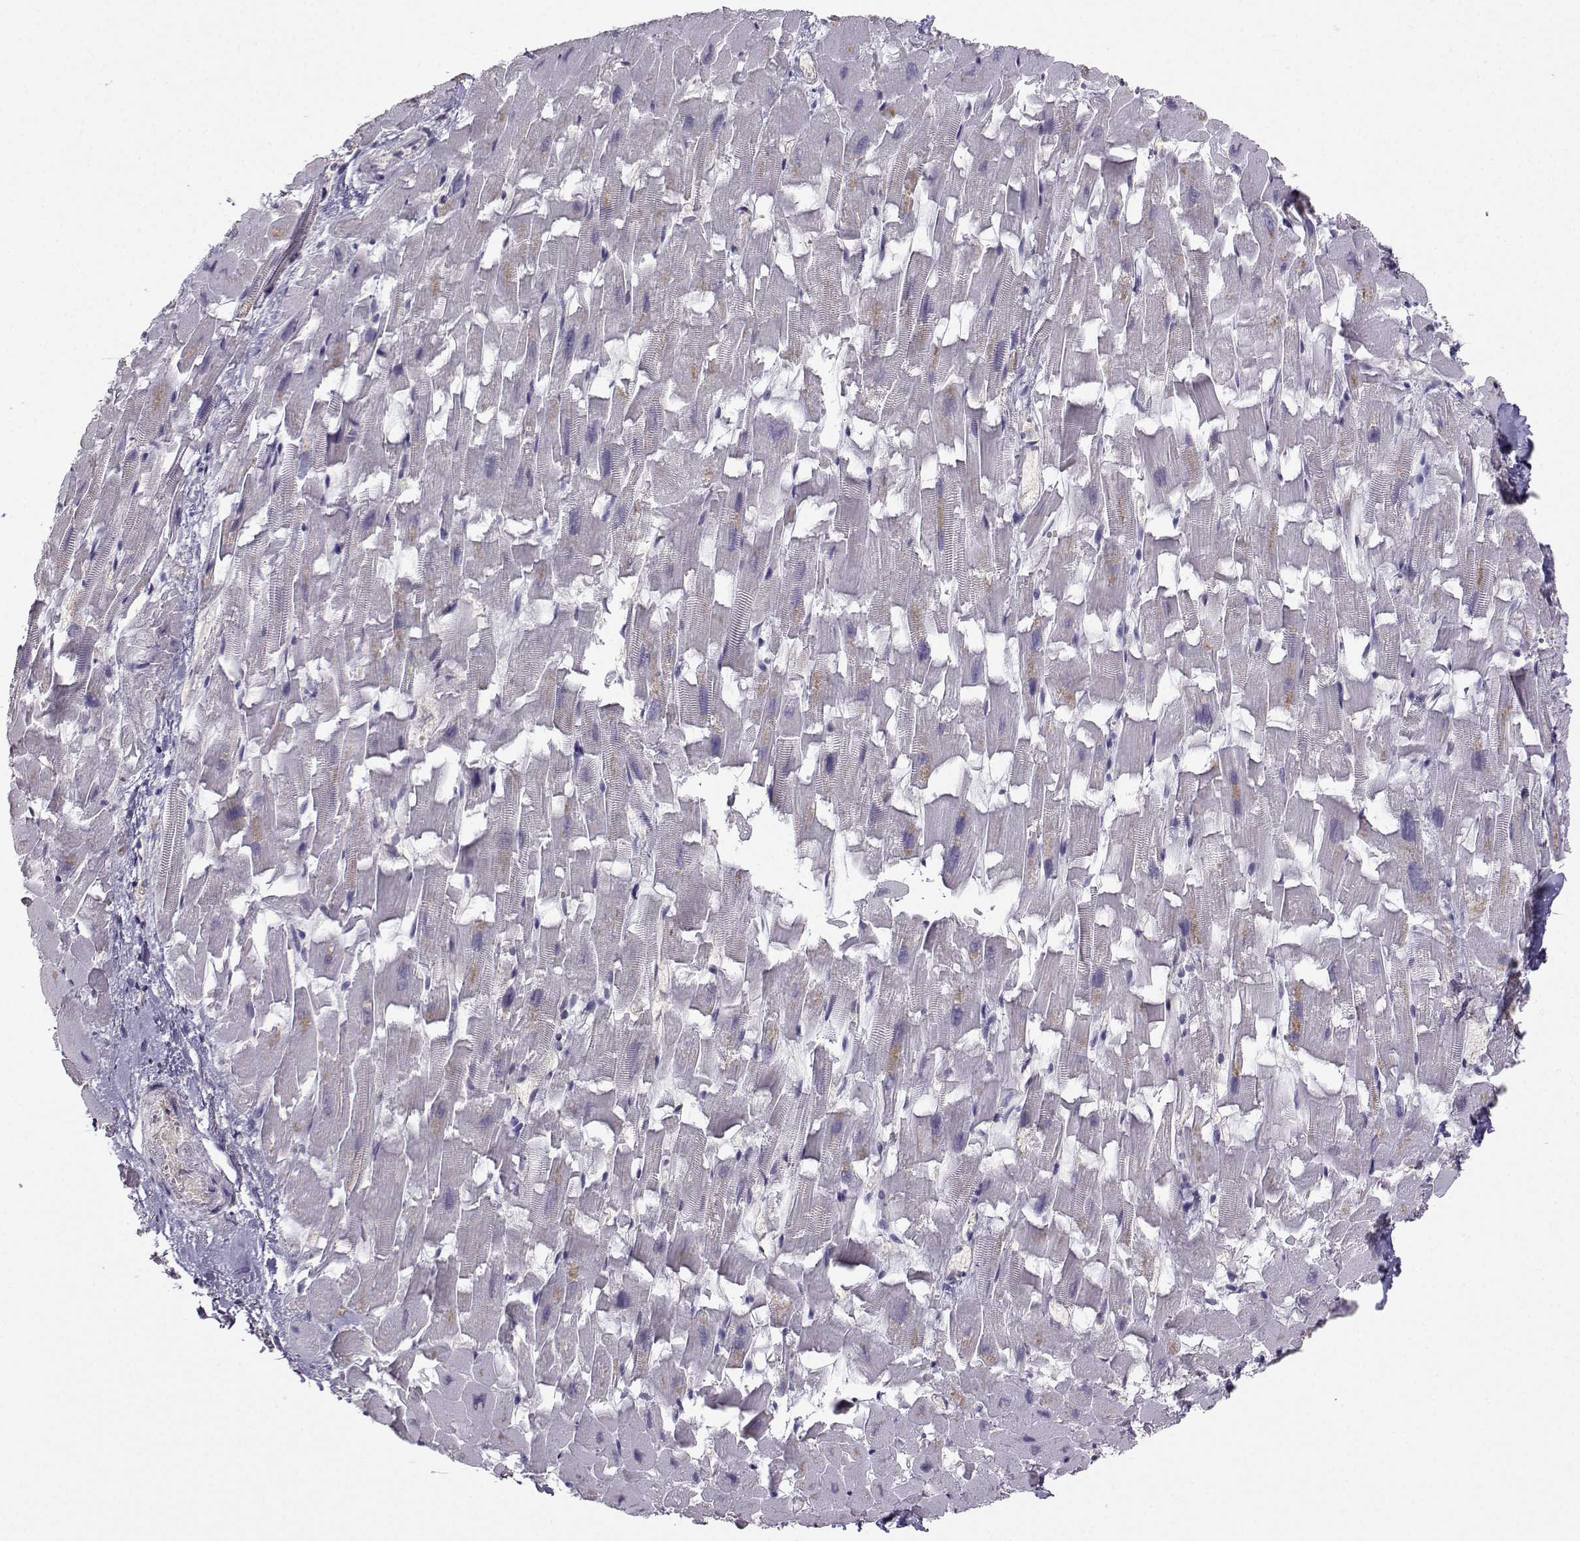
{"staining": {"intensity": "negative", "quantity": "none", "location": "none"}, "tissue": "heart muscle", "cell_type": "Cardiomyocytes", "image_type": "normal", "snomed": [{"axis": "morphology", "description": "Normal tissue, NOS"}, {"axis": "topography", "description": "Heart"}], "caption": "The micrograph exhibits no significant staining in cardiomyocytes of heart muscle. (DAB (3,3'-diaminobenzidine) immunohistochemistry with hematoxylin counter stain).", "gene": "FCAMR", "patient": {"sex": "female", "age": 64}}